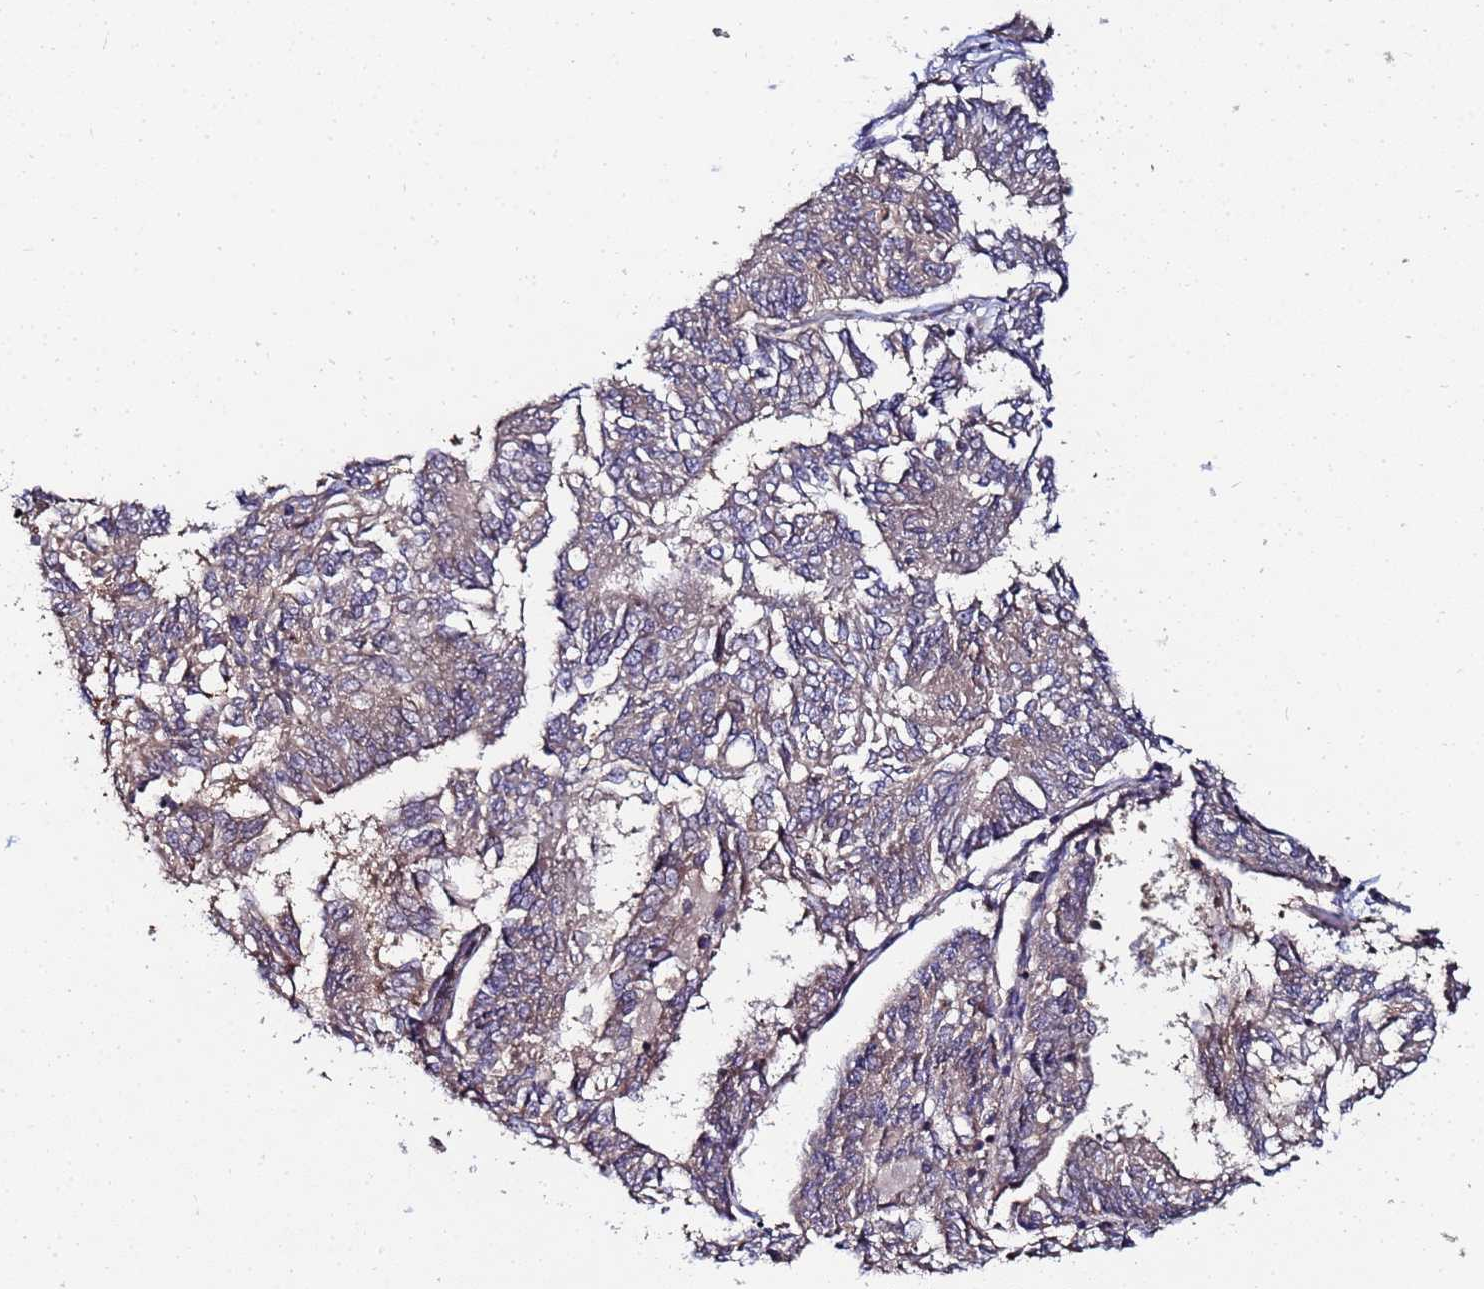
{"staining": {"intensity": "weak", "quantity": "25%-75%", "location": "cytoplasmic/membranous"}, "tissue": "endometrial cancer", "cell_type": "Tumor cells", "image_type": "cancer", "snomed": [{"axis": "morphology", "description": "Adenocarcinoma, NOS"}, {"axis": "topography", "description": "Endometrium"}], "caption": "A high-resolution image shows immunohistochemistry (IHC) staining of endometrial cancer (adenocarcinoma), which exhibits weak cytoplasmic/membranous expression in about 25%-75% of tumor cells. (DAB (3,3'-diaminobenzidine) IHC with brightfield microscopy, high magnification).", "gene": "C5orf34", "patient": {"sex": "female", "age": 58}}